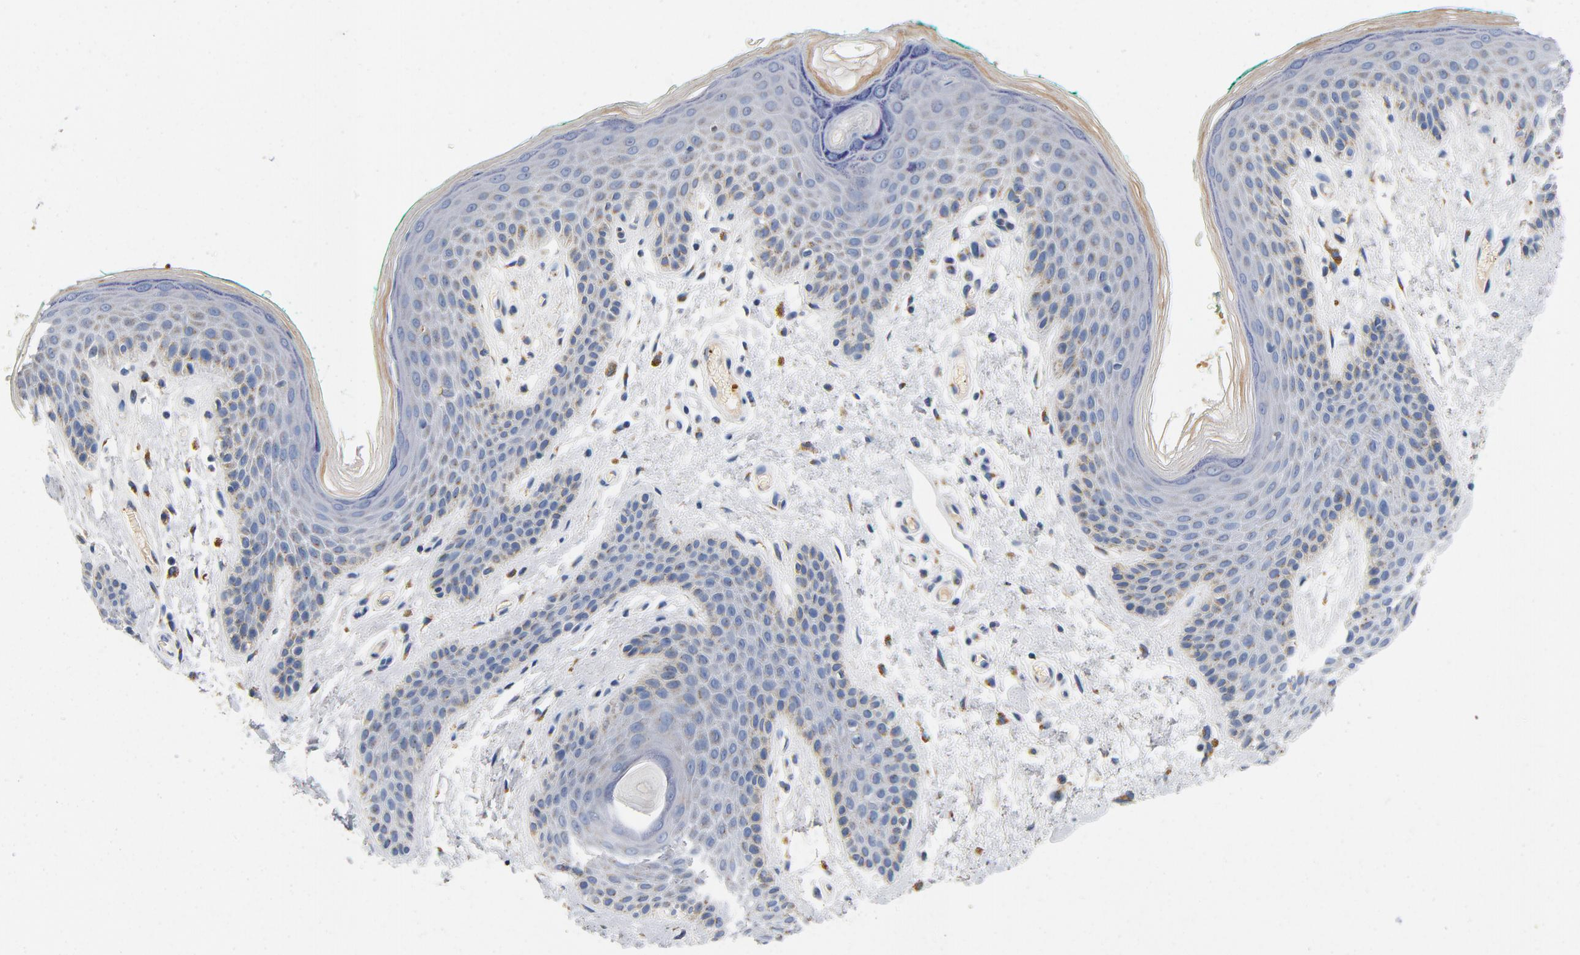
{"staining": {"intensity": "negative", "quantity": "none", "location": "none"}, "tissue": "skin", "cell_type": "Epidermal cells", "image_type": "normal", "snomed": [{"axis": "morphology", "description": "Normal tissue, NOS"}, {"axis": "topography", "description": "Anal"}], "caption": "The histopathology image demonstrates no significant positivity in epidermal cells of skin. (IHC, brightfield microscopy, high magnification).", "gene": "LMAN2", "patient": {"sex": "male", "age": 74}}